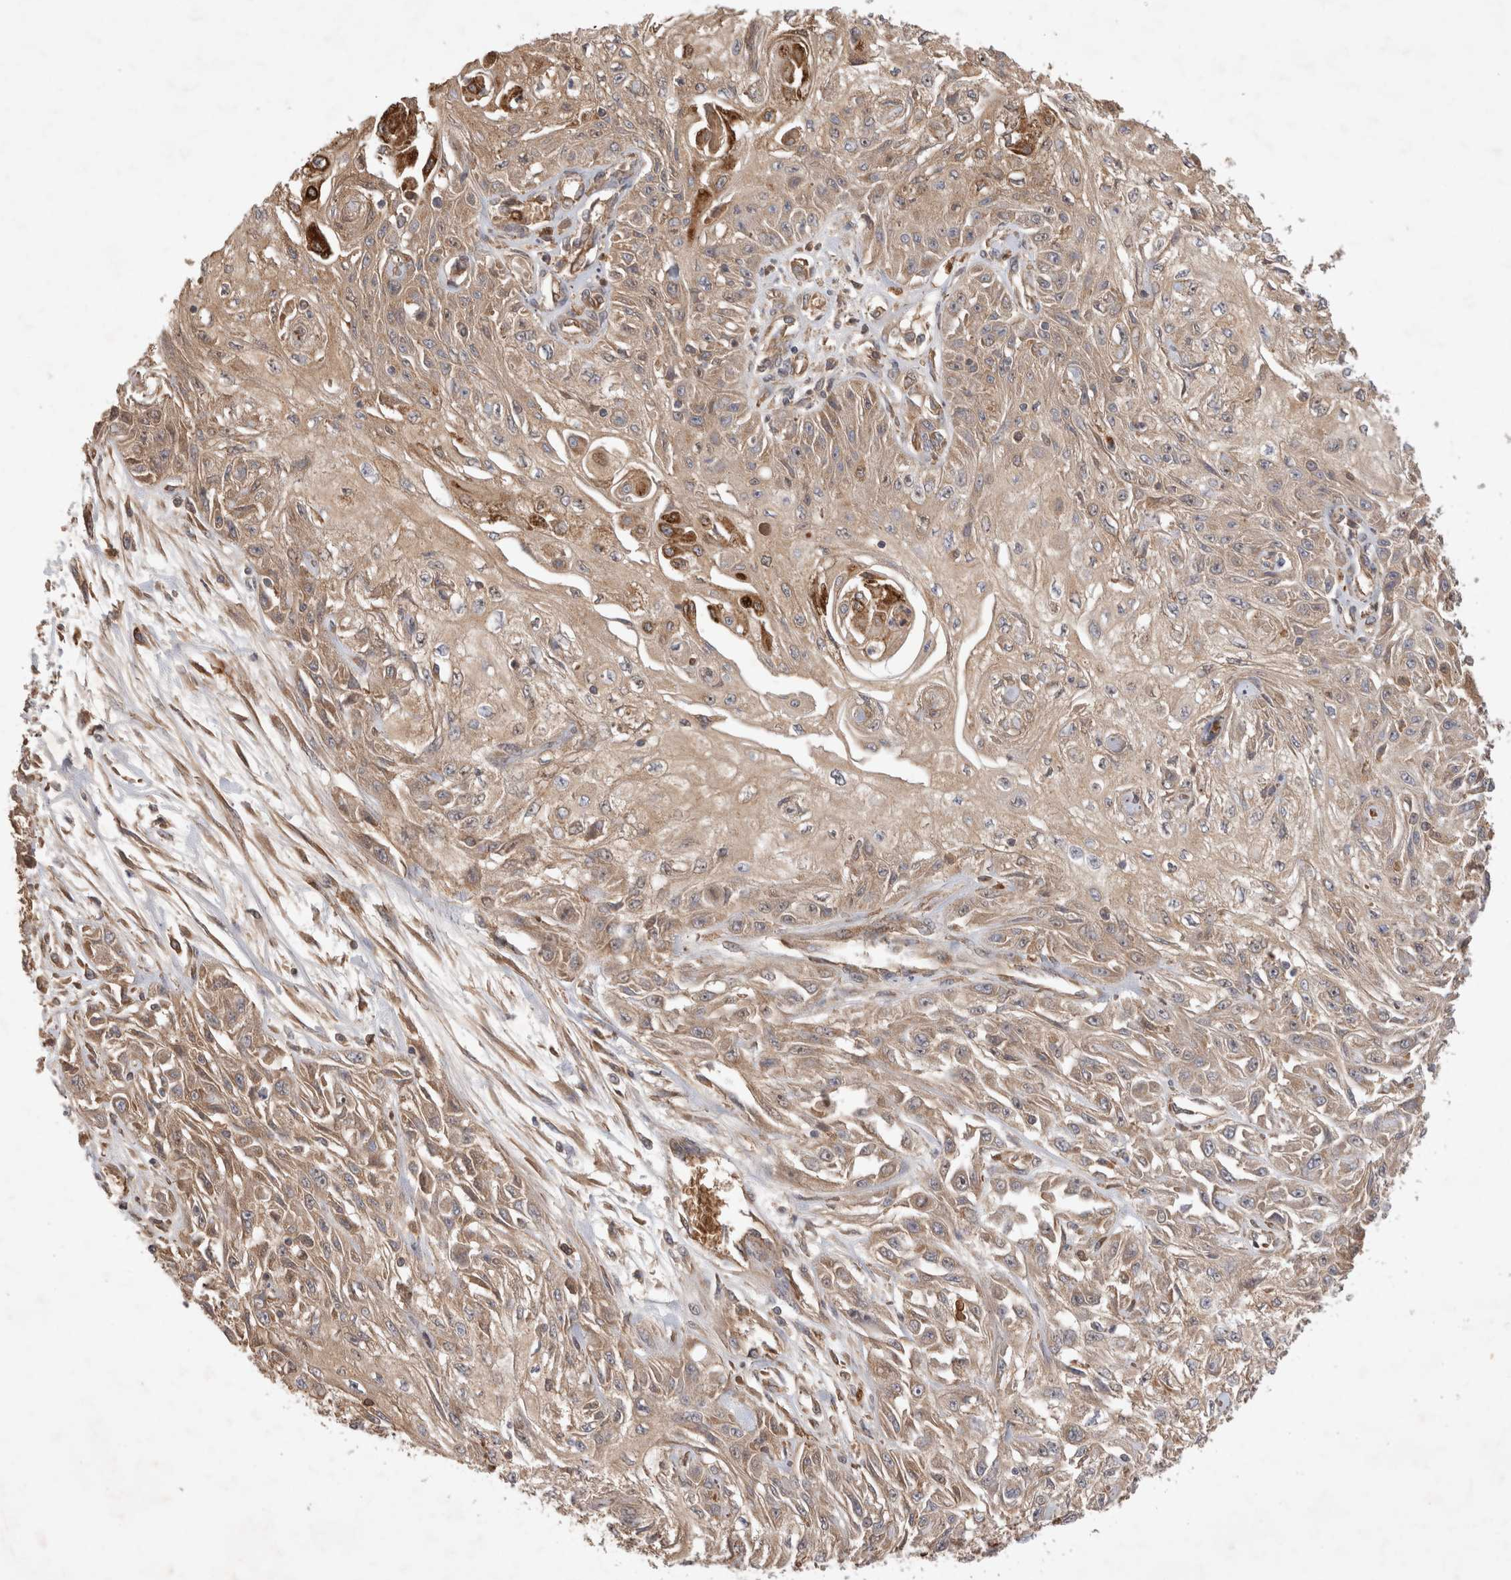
{"staining": {"intensity": "weak", "quantity": ">75%", "location": "cytoplasmic/membranous"}, "tissue": "skin cancer", "cell_type": "Tumor cells", "image_type": "cancer", "snomed": [{"axis": "morphology", "description": "Squamous cell carcinoma, NOS"}, {"axis": "morphology", "description": "Squamous cell carcinoma, metastatic, NOS"}, {"axis": "topography", "description": "Skin"}, {"axis": "topography", "description": "Lymph node"}], "caption": "Skin cancer stained for a protein shows weak cytoplasmic/membranous positivity in tumor cells.", "gene": "FAM221A", "patient": {"sex": "male", "age": 75}}